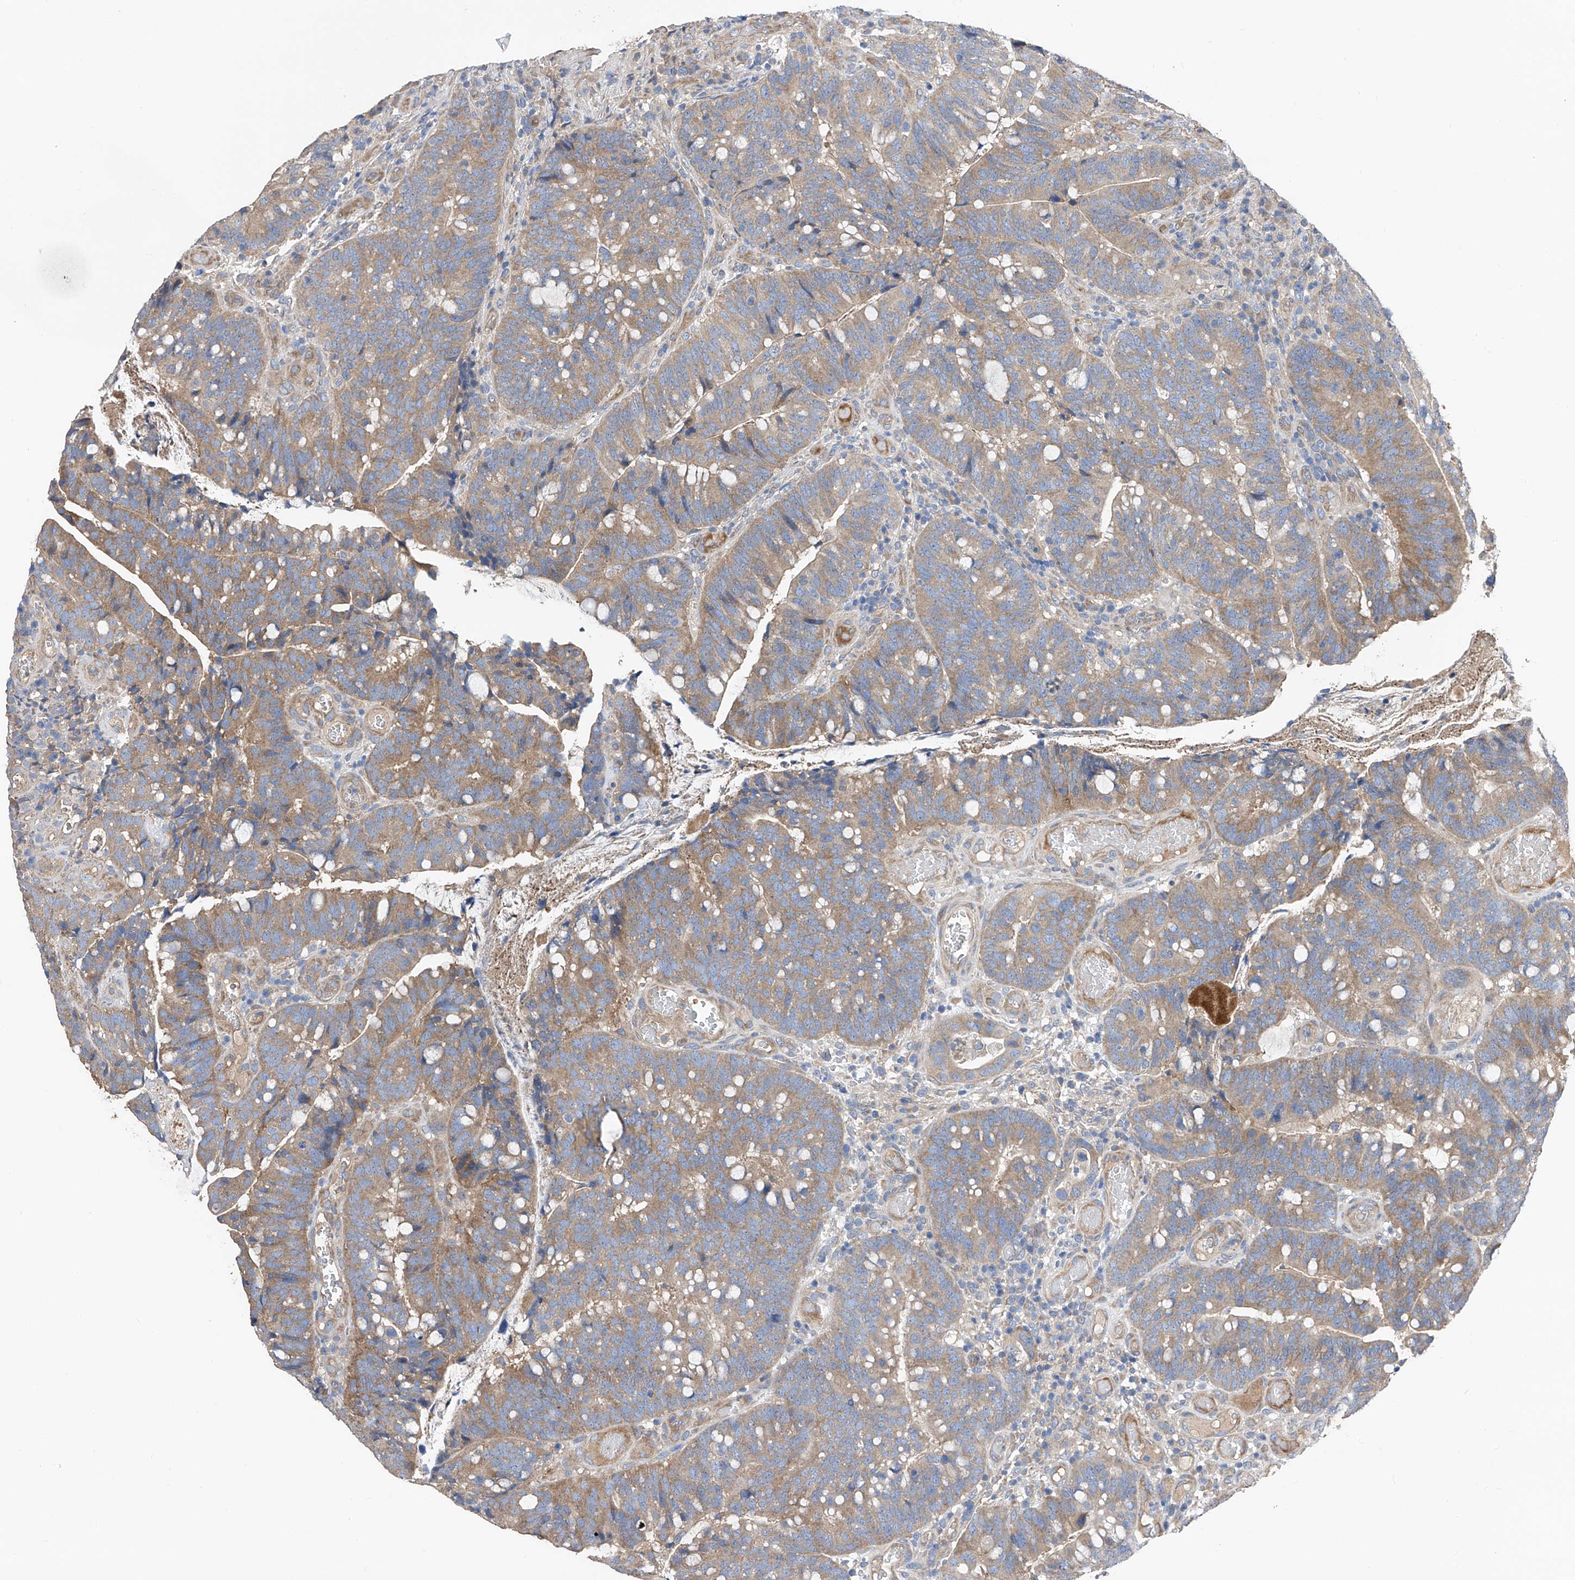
{"staining": {"intensity": "moderate", "quantity": ">75%", "location": "cytoplasmic/membranous"}, "tissue": "colorectal cancer", "cell_type": "Tumor cells", "image_type": "cancer", "snomed": [{"axis": "morphology", "description": "Adenocarcinoma, NOS"}, {"axis": "topography", "description": "Colon"}], "caption": "Adenocarcinoma (colorectal) stained with a brown dye shows moderate cytoplasmic/membranous positive expression in approximately >75% of tumor cells.", "gene": "PTK2", "patient": {"sex": "female", "age": 66}}